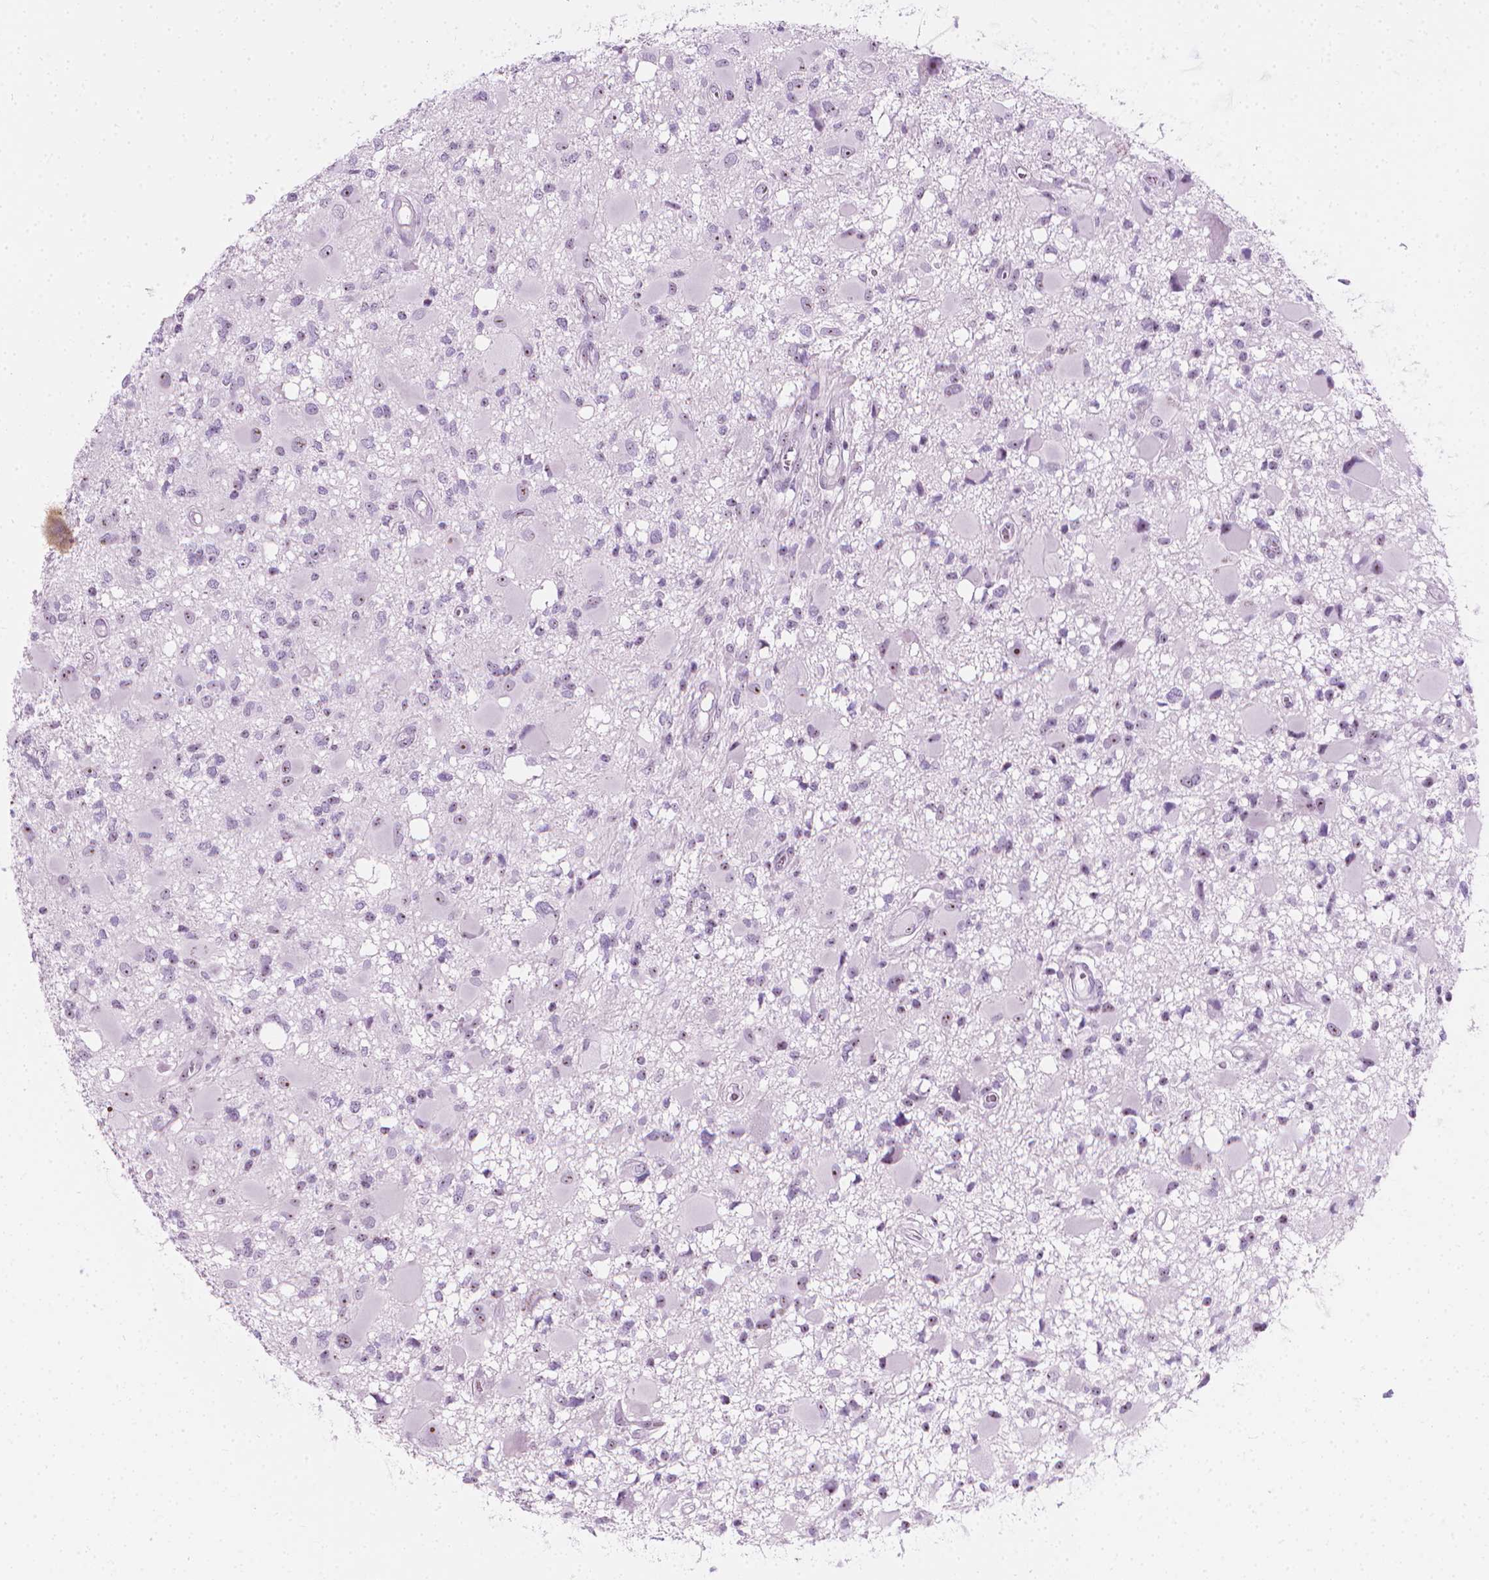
{"staining": {"intensity": "weak", "quantity": "<25%", "location": "nuclear"}, "tissue": "glioma", "cell_type": "Tumor cells", "image_type": "cancer", "snomed": [{"axis": "morphology", "description": "Glioma, malignant, High grade"}, {"axis": "topography", "description": "Brain"}], "caption": "Image shows no significant protein expression in tumor cells of high-grade glioma (malignant).", "gene": "NOL7", "patient": {"sex": "male", "age": 54}}